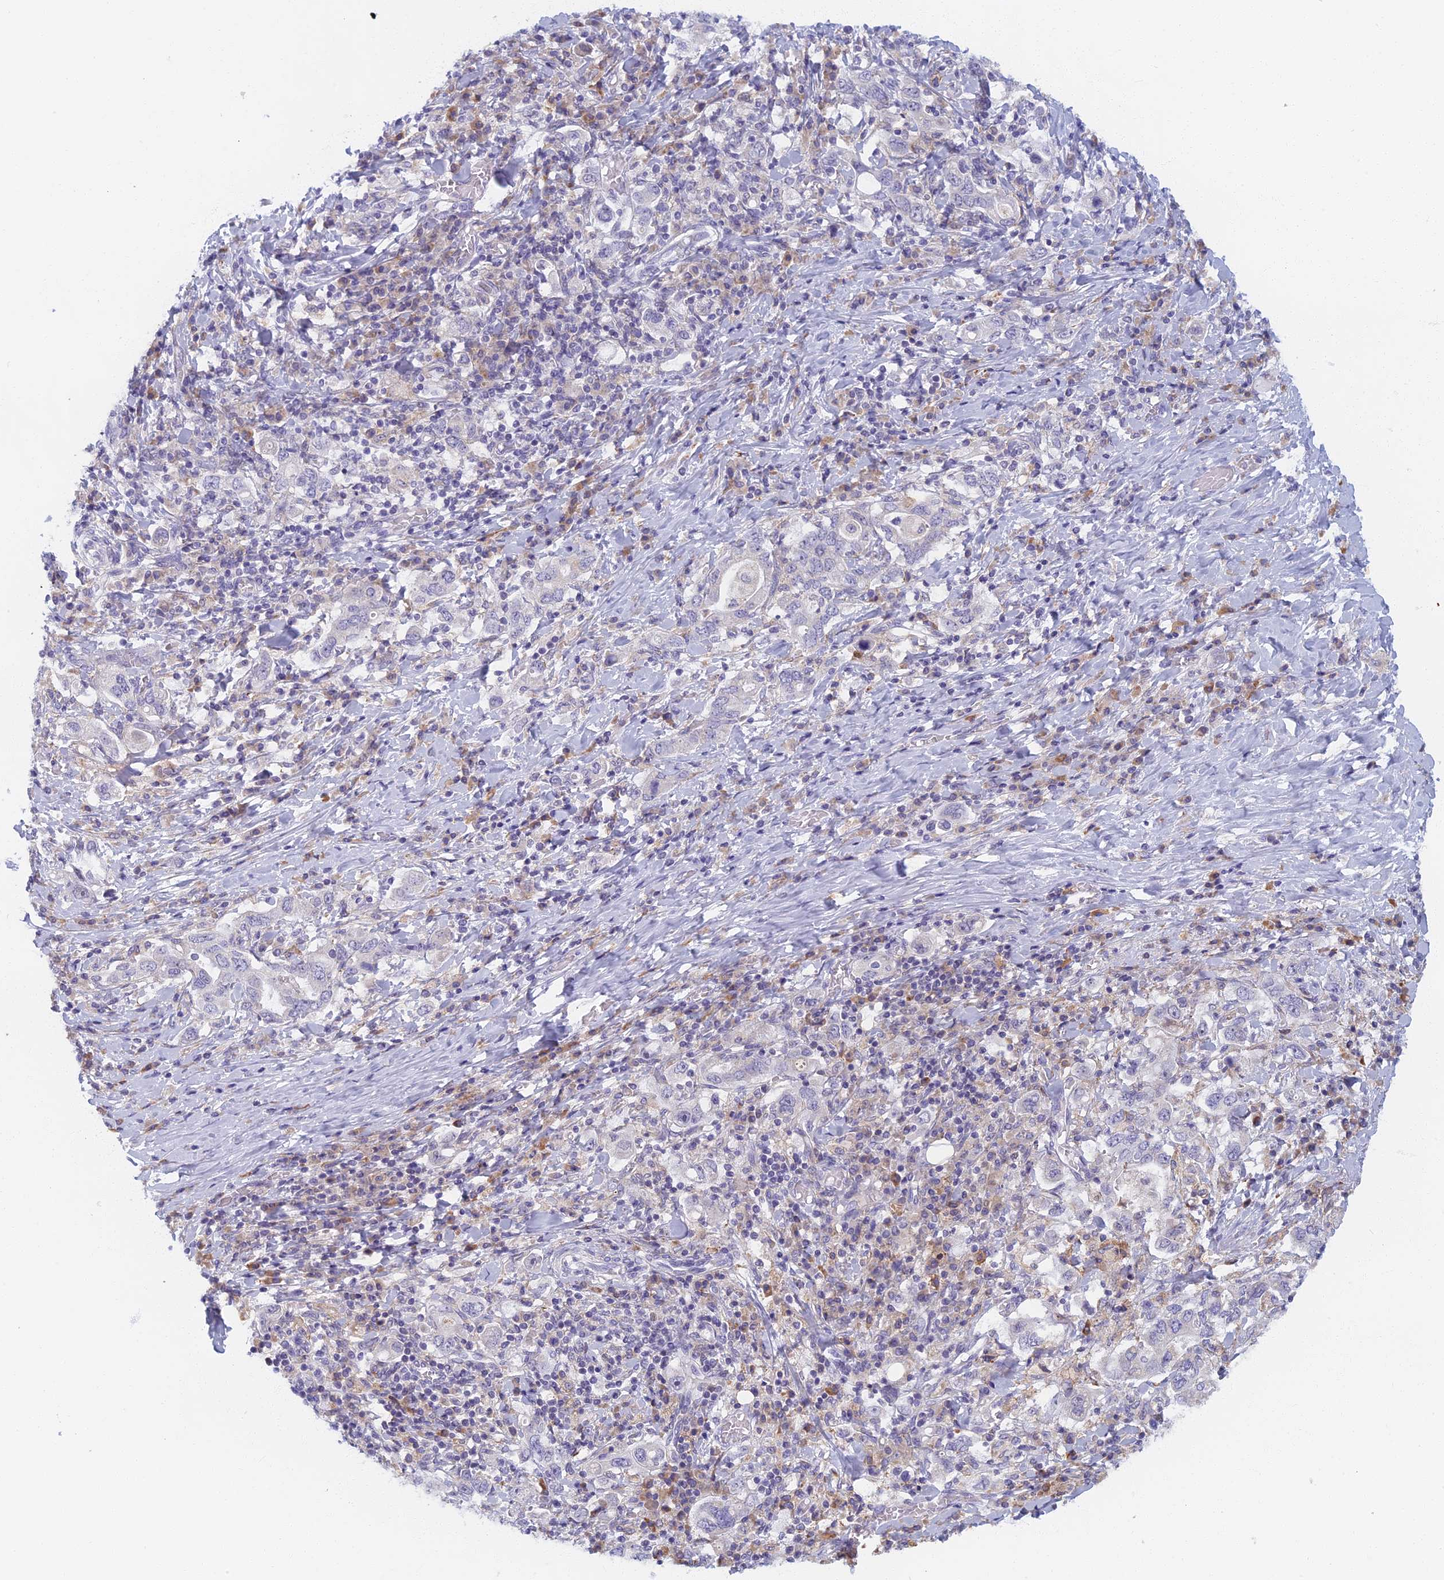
{"staining": {"intensity": "negative", "quantity": "none", "location": "none"}, "tissue": "stomach cancer", "cell_type": "Tumor cells", "image_type": "cancer", "snomed": [{"axis": "morphology", "description": "Adenocarcinoma, NOS"}, {"axis": "topography", "description": "Stomach, upper"}, {"axis": "topography", "description": "Stomach"}], "caption": "Human stomach cancer (adenocarcinoma) stained for a protein using immunohistochemistry (IHC) exhibits no expression in tumor cells.", "gene": "DDX51", "patient": {"sex": "male", "age": 62}}